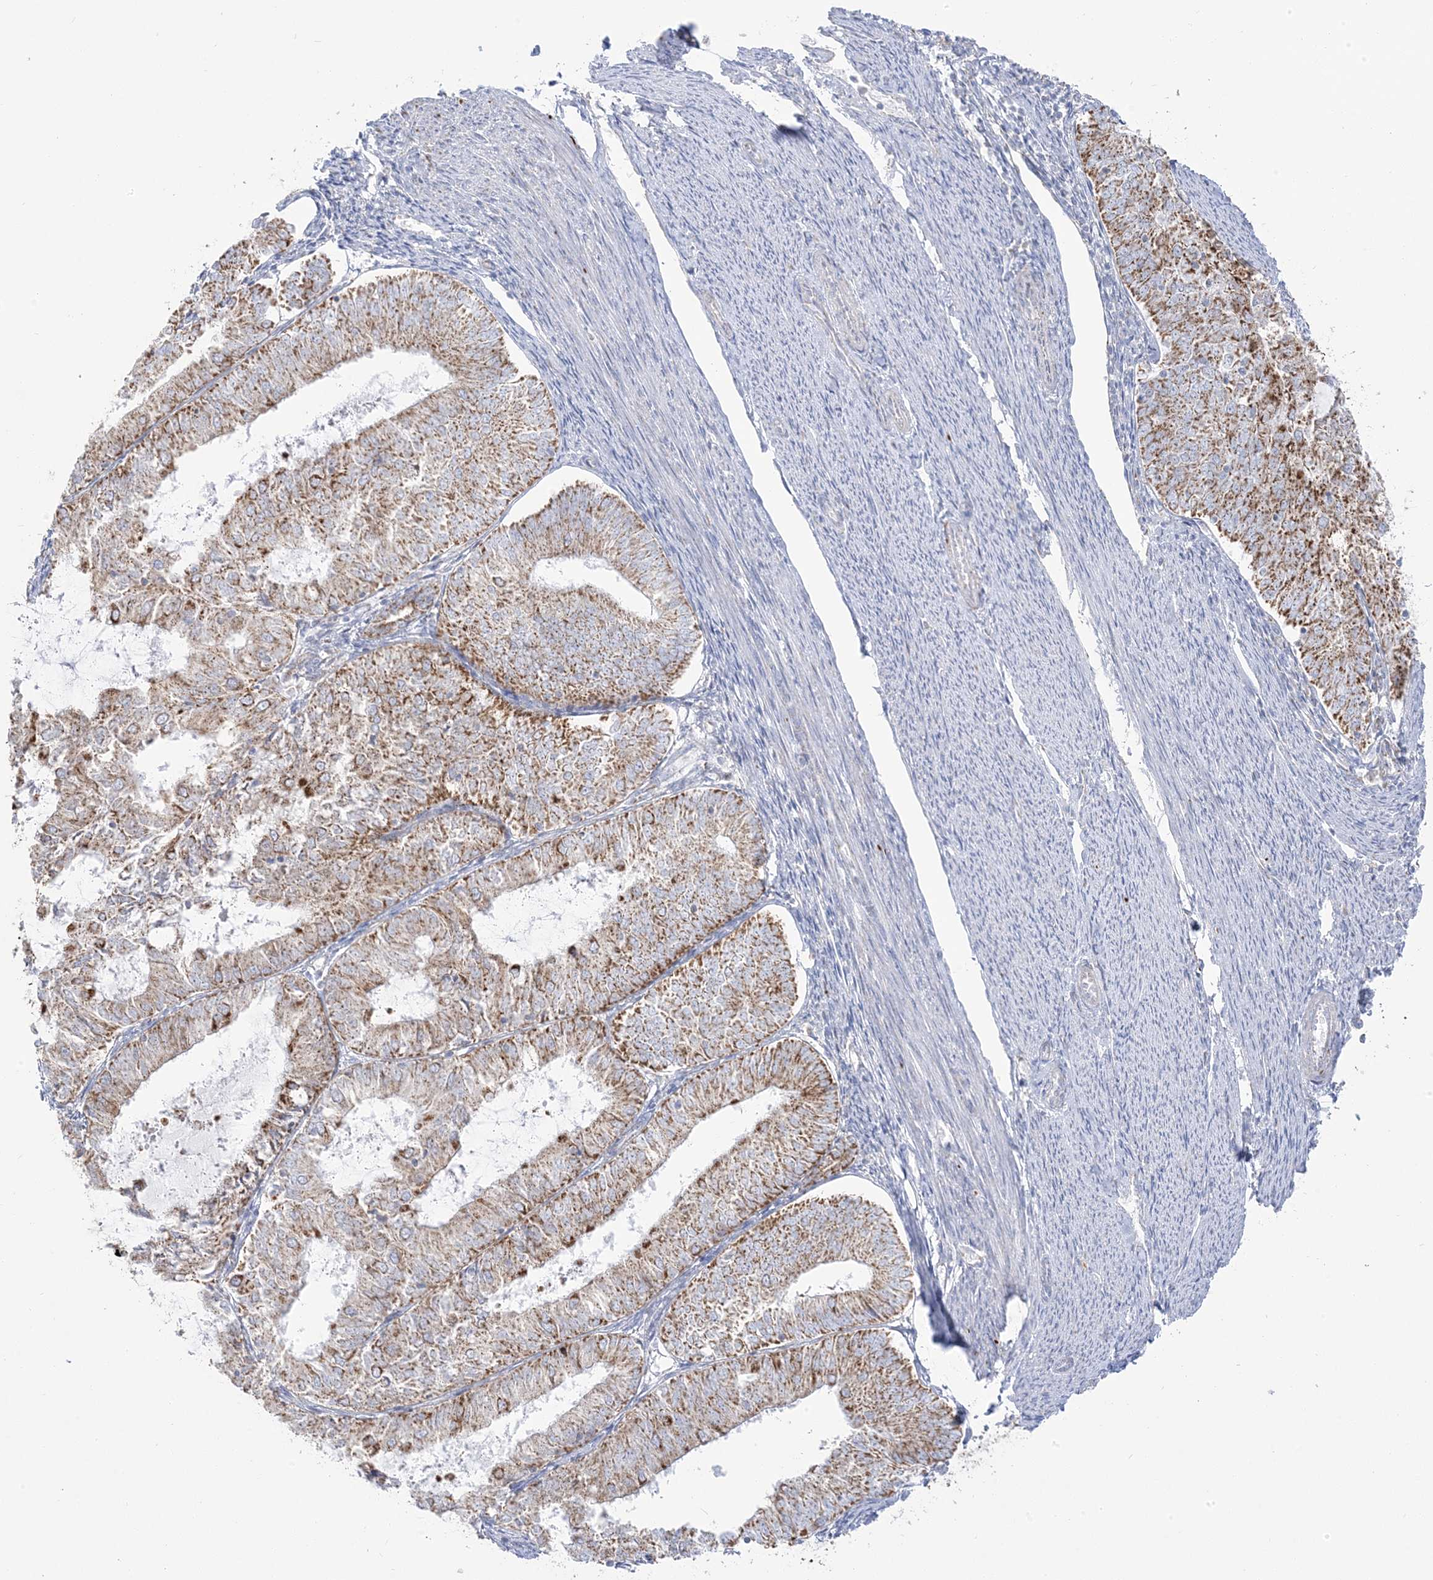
{"staining": {"intensity": "moderate", "quantity": ">75%", "location": "cytoplasmic/membranous"}, "tissue": "endometrial cancer", "cell_type": "Tumor cells", "image_type": "cancer", "snomed": [{"axis": "morphology", "description": "Adenocarcinoma, NOS"}, {"axis": "topography", "description": "Endometrium"}], "caption": "DAB (3,3'-diaminobenzidine) immunohistochemical staining of endometrial cancer (adenocarcinoma) displays moderate cytoplasmic/membranous protein expression in about >75% of tumor cells.", "gene": "PCCB", "patient": {"sex": "female", "age": 57}}